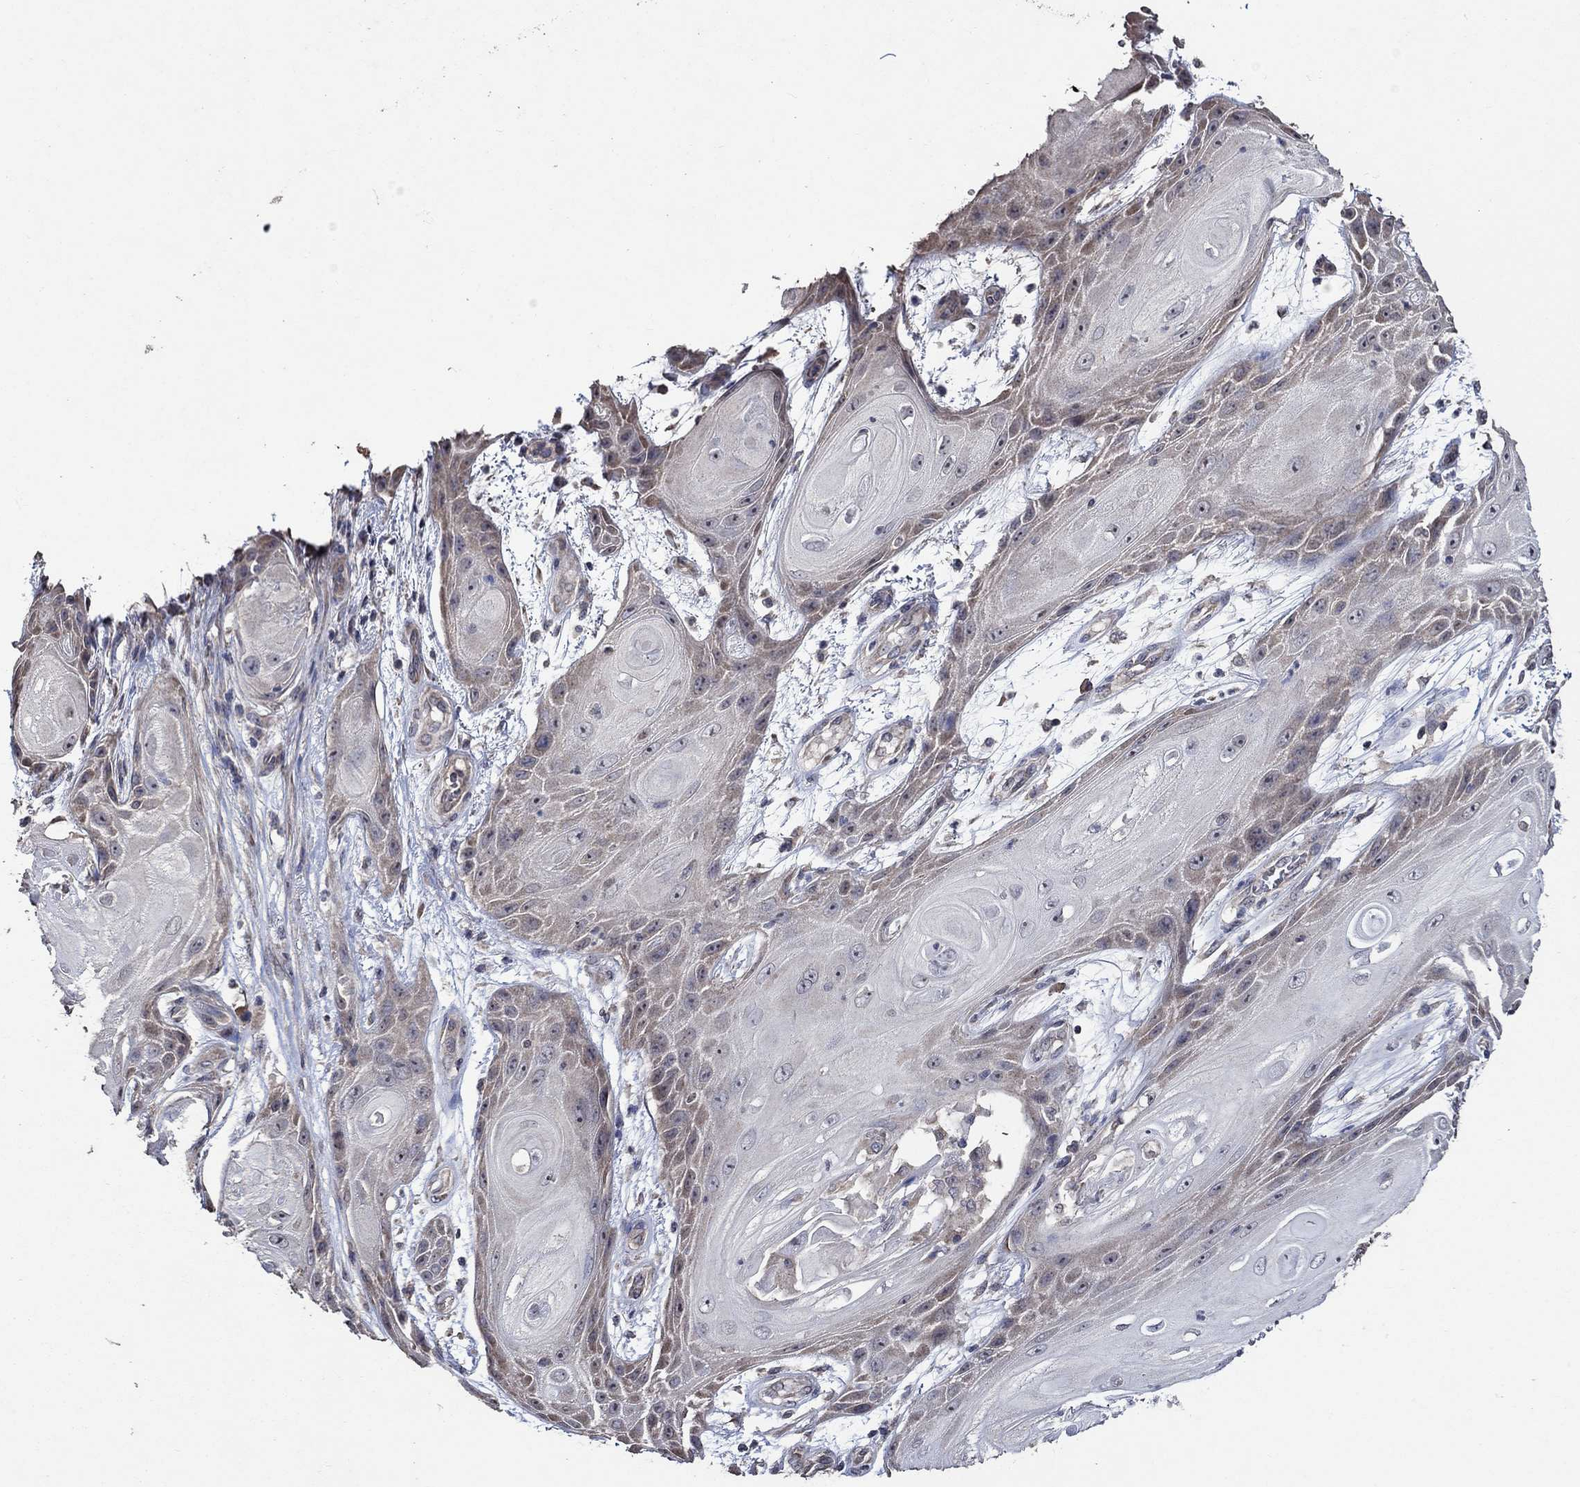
{"staining": {"intensity": "weak", "quantity": "25%-75%", "location": "cytoplasmic/membranous"}, "tissue": "skin cancer", "cell_type": "Tumor cells", "image_type": "cancer", "snomed": [{"axis": "morphology", "description": "Squamous cell carcinoma, NOS"}, {"axis": "topography", "description": "Skin"}], "caption": "Human skin cancer stained for a protein (brown) shows weak cytoplasmic/membranous positive positivity in about 25%-75% of tumor cells.", "gene": "HAP1", "patient": {"sex": "male", "age": 62}}